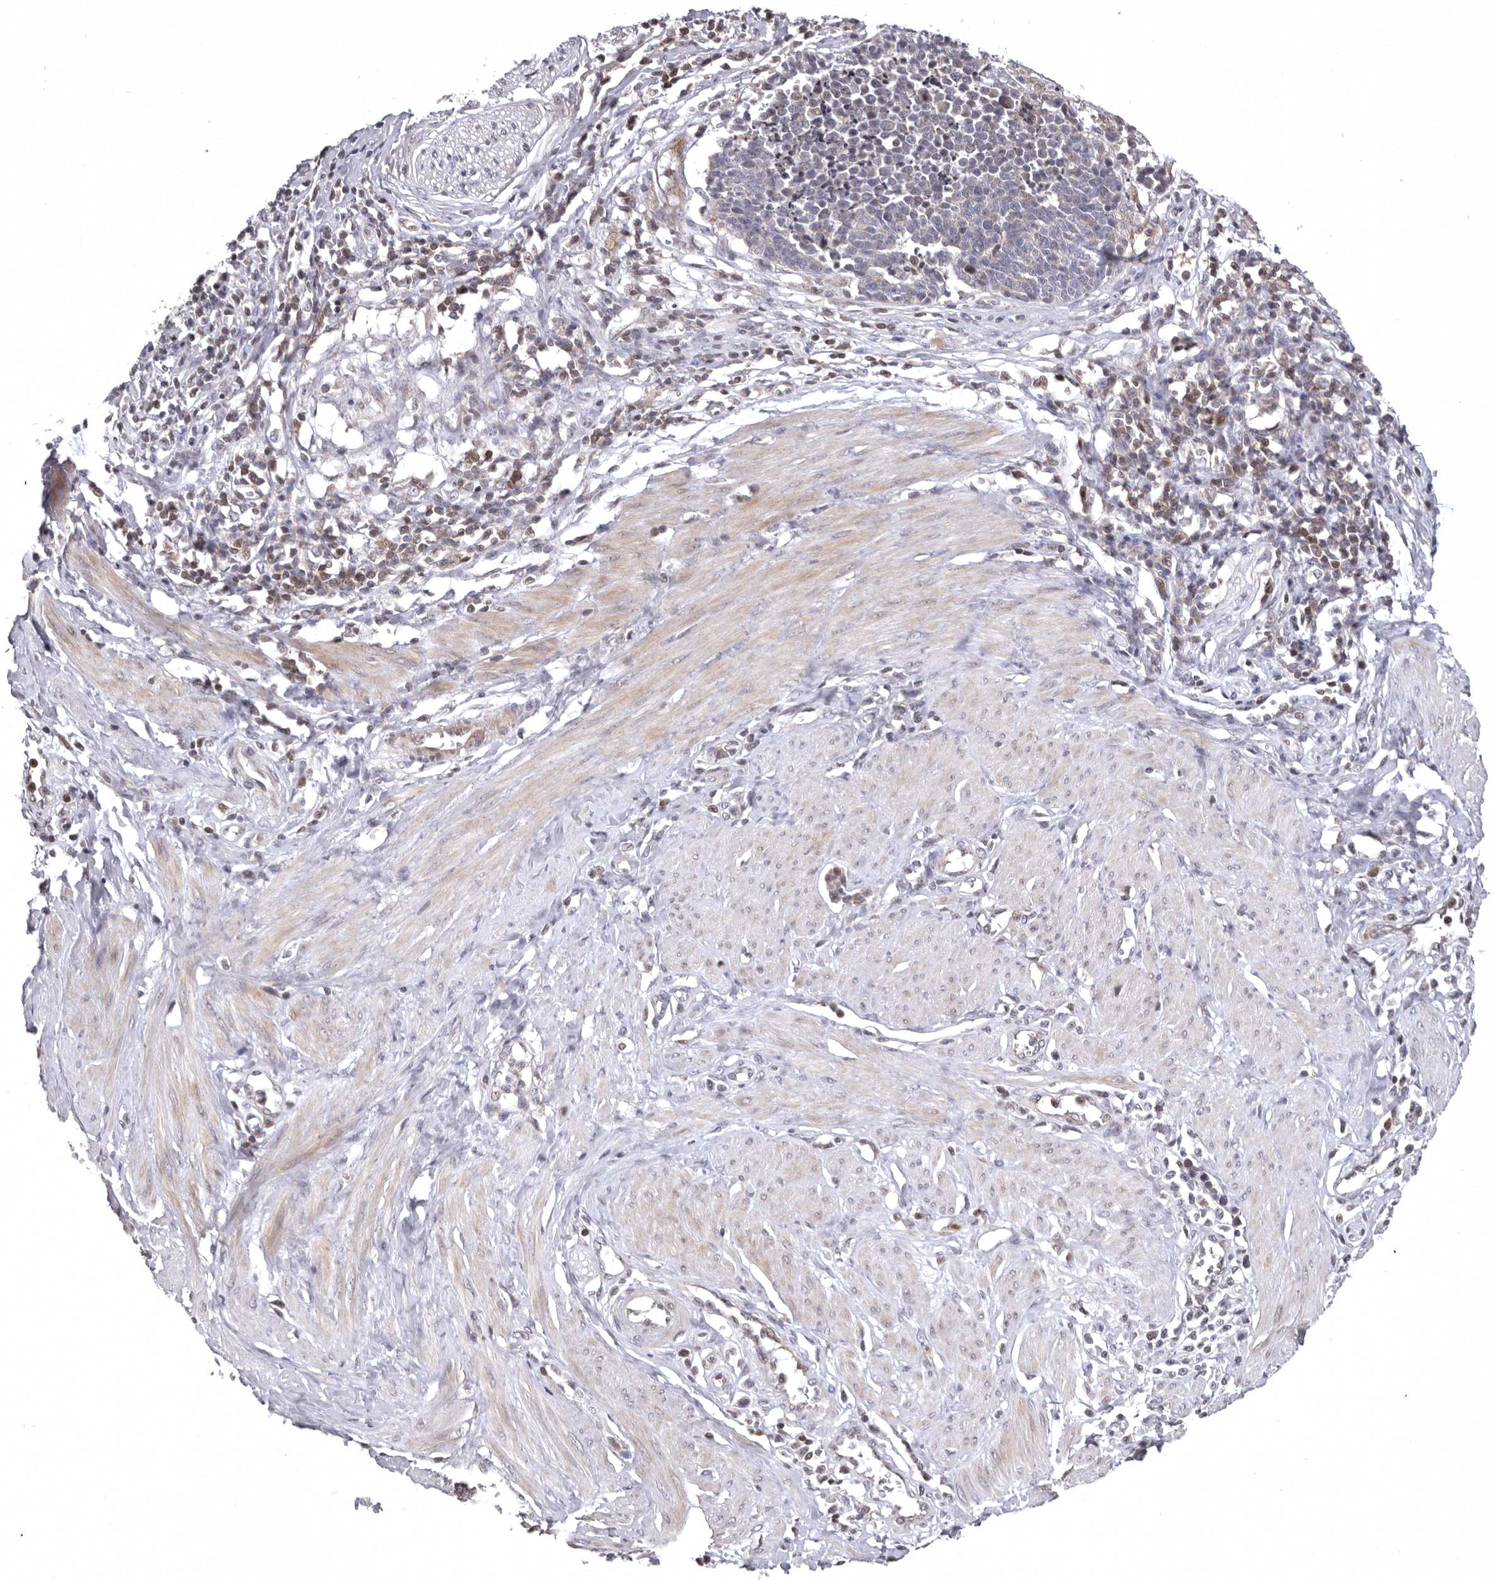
{"staining": {"intensity": "negative", "quantity": "none", "location": "none"}, "tissue": "cervical cancer", "cell_type": "Tumor cells", "image_type": "cancer", "snomed": [{"axis": "morphology", "description": "Normal tissue, NOS"}, {"axis": "morphology", "description": "Squamous cell carcinoma, NOS"}, {"axis": "topography", "description": "Cervix"}], "caption": "Immunohistochemical staining of cervical cancer exhibits no significant expression in tumor cells.", "gene": "AZIN1", "patient": {"sex": "female", "age": 35}}